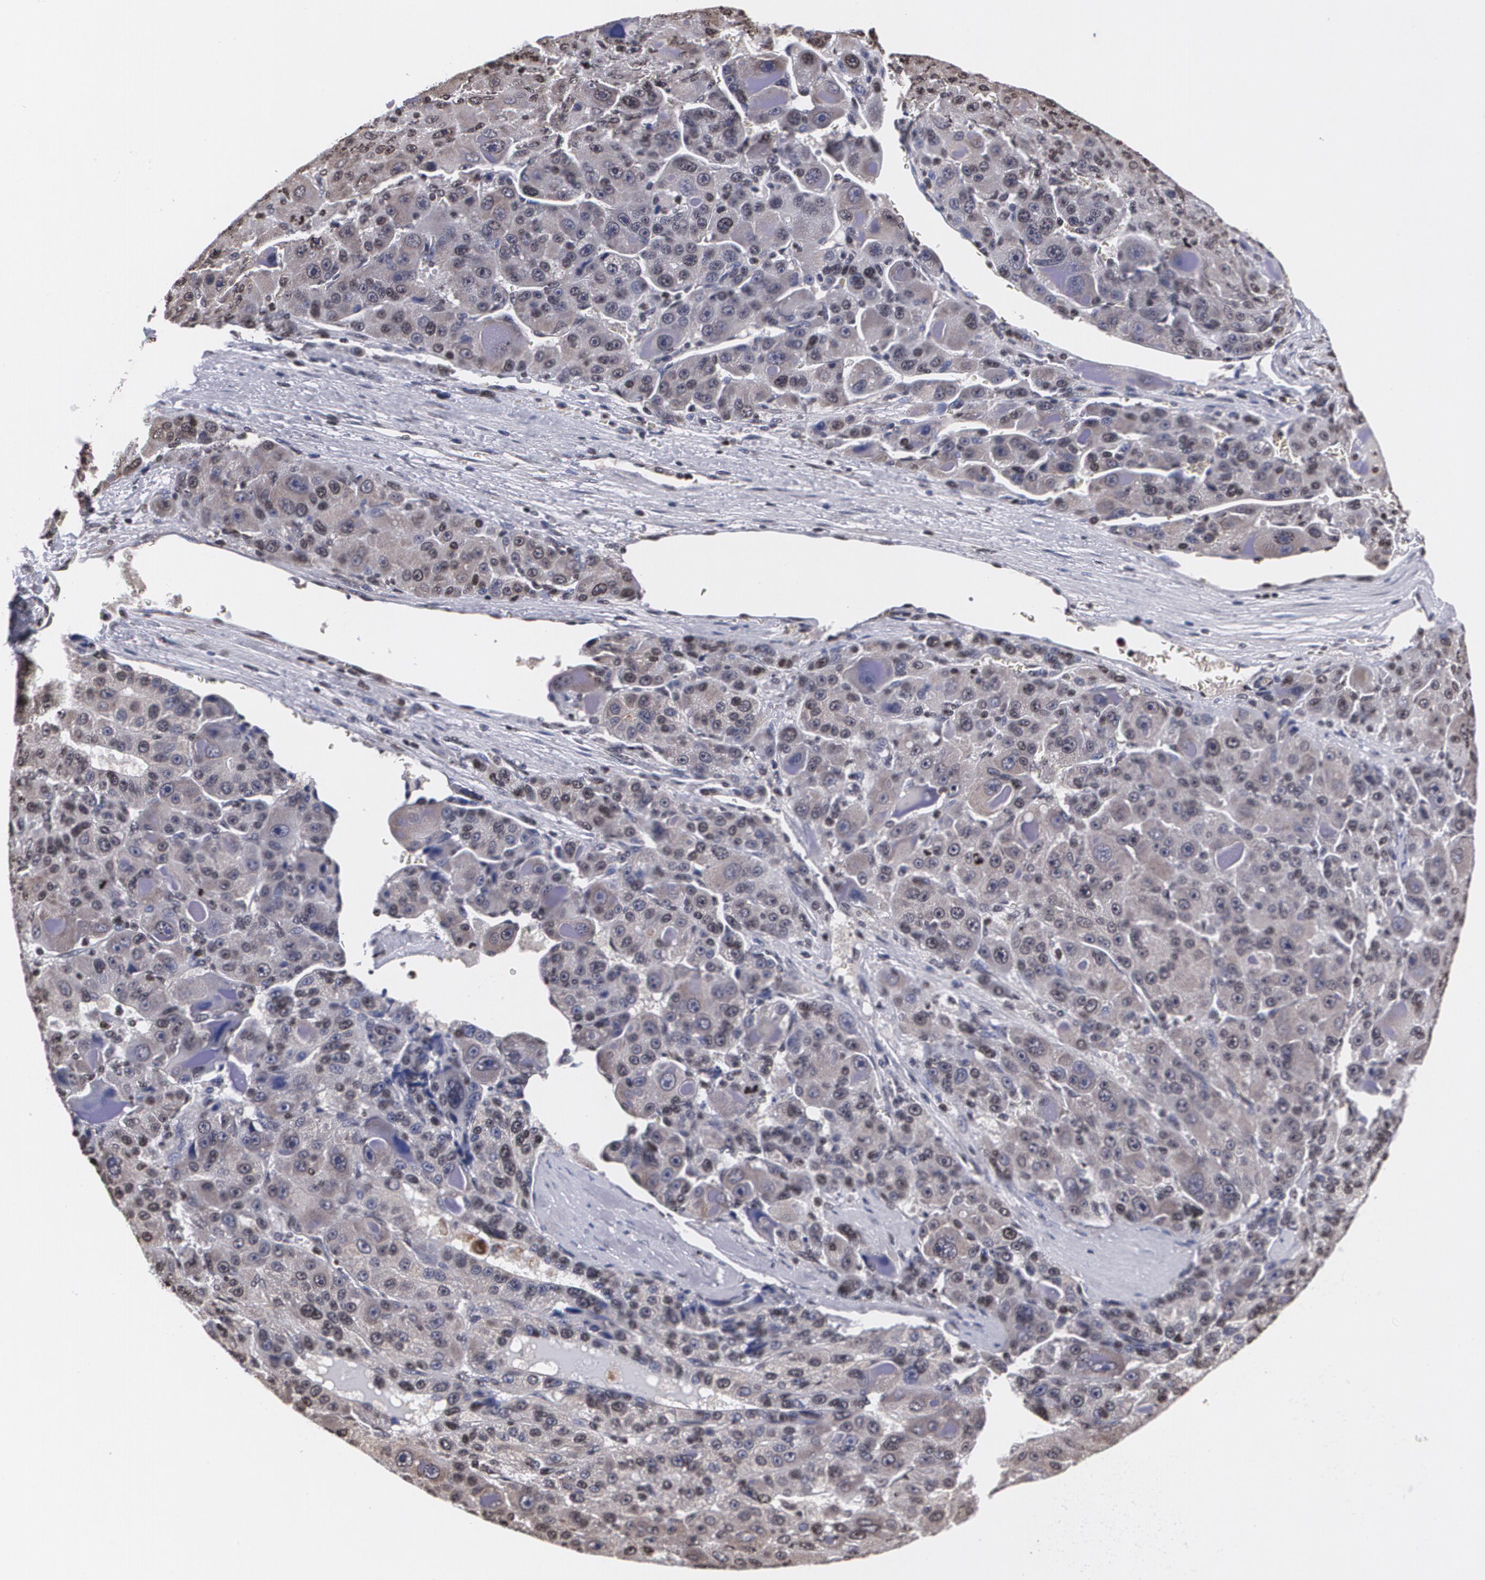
{"staining": {"intensity": "weak", "quantity": "25%-75%", "location": "cytoplasmic/membranous"}, "tissue": "liver cancer", "cell_type": "Tumor cells", "image_type": "cancer", "snomed": [{"axis": "morphology", "description": "Carcinoma, Hepatocellular, NOS"}, {"axis": "topography", "description": "Liver"}], "caption": "Brown immunohistochemical staining in liver hepatocellular carcinoma shows weak cytoplasmic/membranous staining in approximately 25%-75% of tumor cells.", "gene": "MVP", "patient": {"sex": "male", "age": 76}}